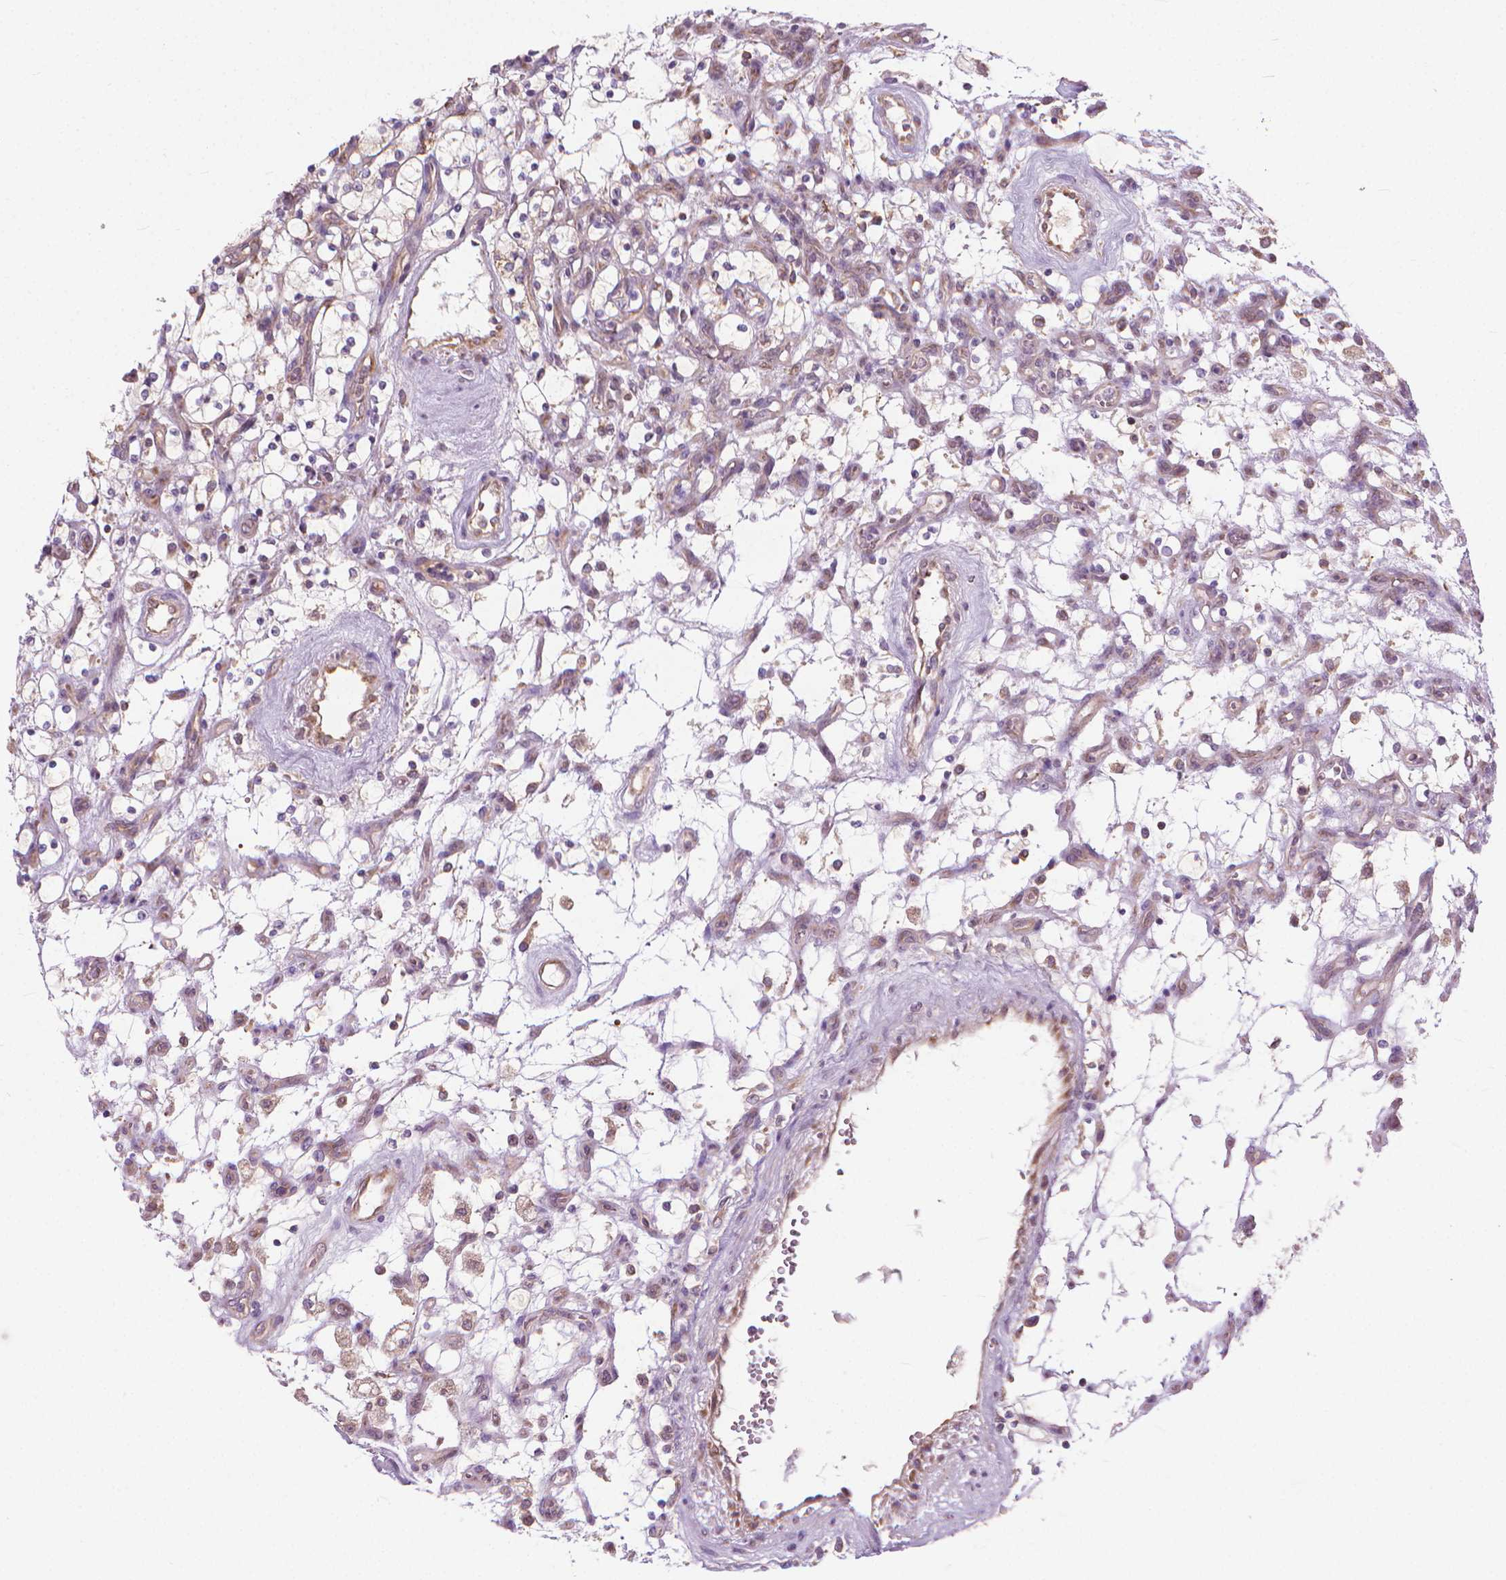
{"staining": {"intensity": "negative", "quantity": "none", "location": "none"}, "tissue": "renal cancer", "cell_type": "Tumor cells", "image_type": "cancer", "snomed": [{"axis": "morphology", "description": "Adenocarcinoma, NOS"}, {"axis": "topography", "description": "Kidney"}], "caption": "This is an IHC image of human adenocarcinoma (renal). There is no staining in tumor cells.", "gene": "NUDT1", "patient": {"sex": "female", "age": 69}}